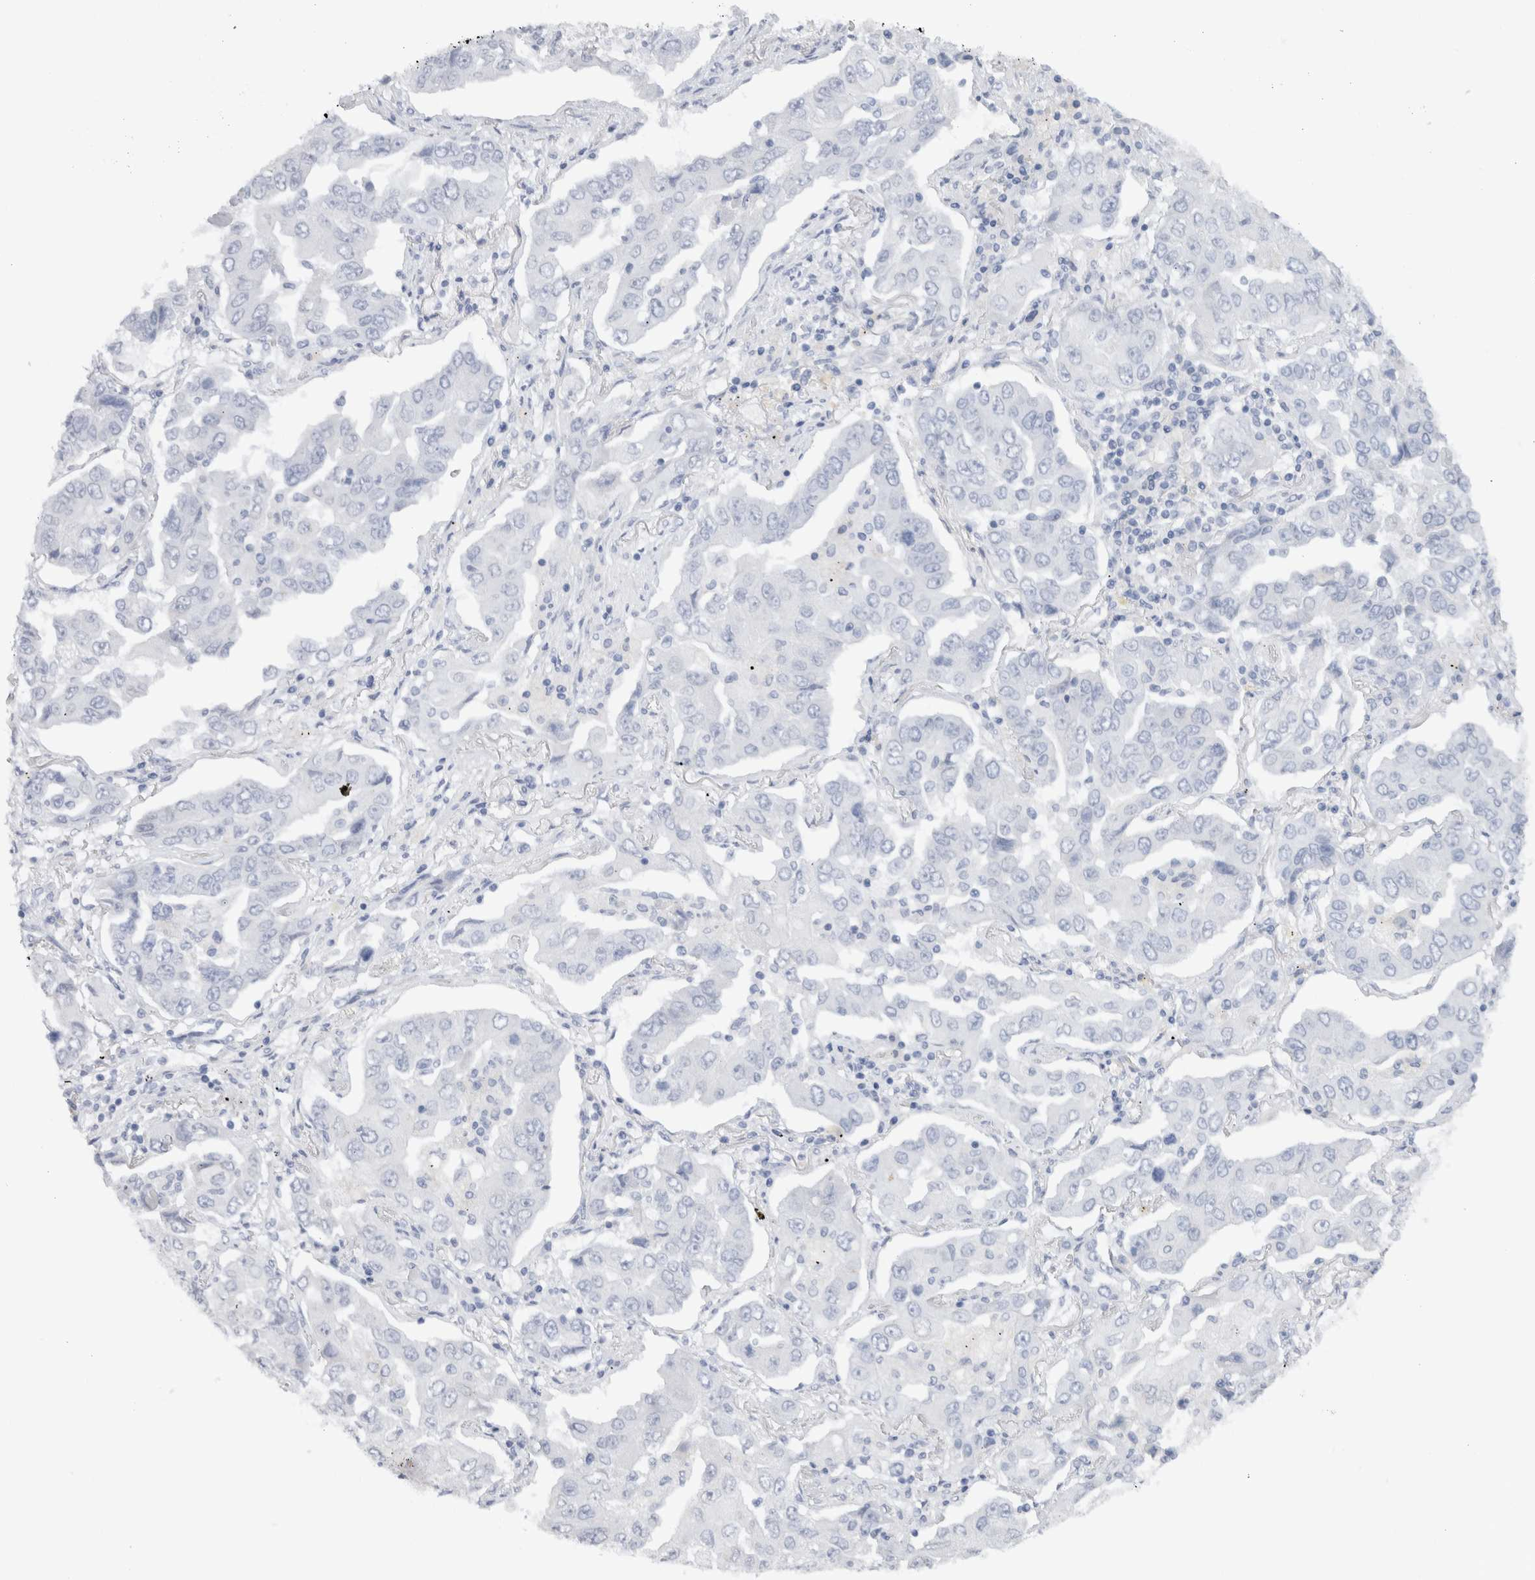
{"staining": {"intensity": "negative", "quantity": "none", "location": "none"}, "tissue": "lung cancer", "cell_type": "Tumor cells", "image_type": "cancer", "snomed": [{"axis": "morphology", "description": "Adenocarcinoma, NOS"}, {"axis": "topography", "description": "Lung"}], "caption": "An IHC image of lung cancer (adenocarcinoma) is shown. There is no staining in tumor cells of lung cancer (adenocarcinoma). (DAB immunohistochemistry (IHC) with hematoxylin counter stain).", "gene": "C9orf50", "patient": {"sex": "female", "age": 65}}